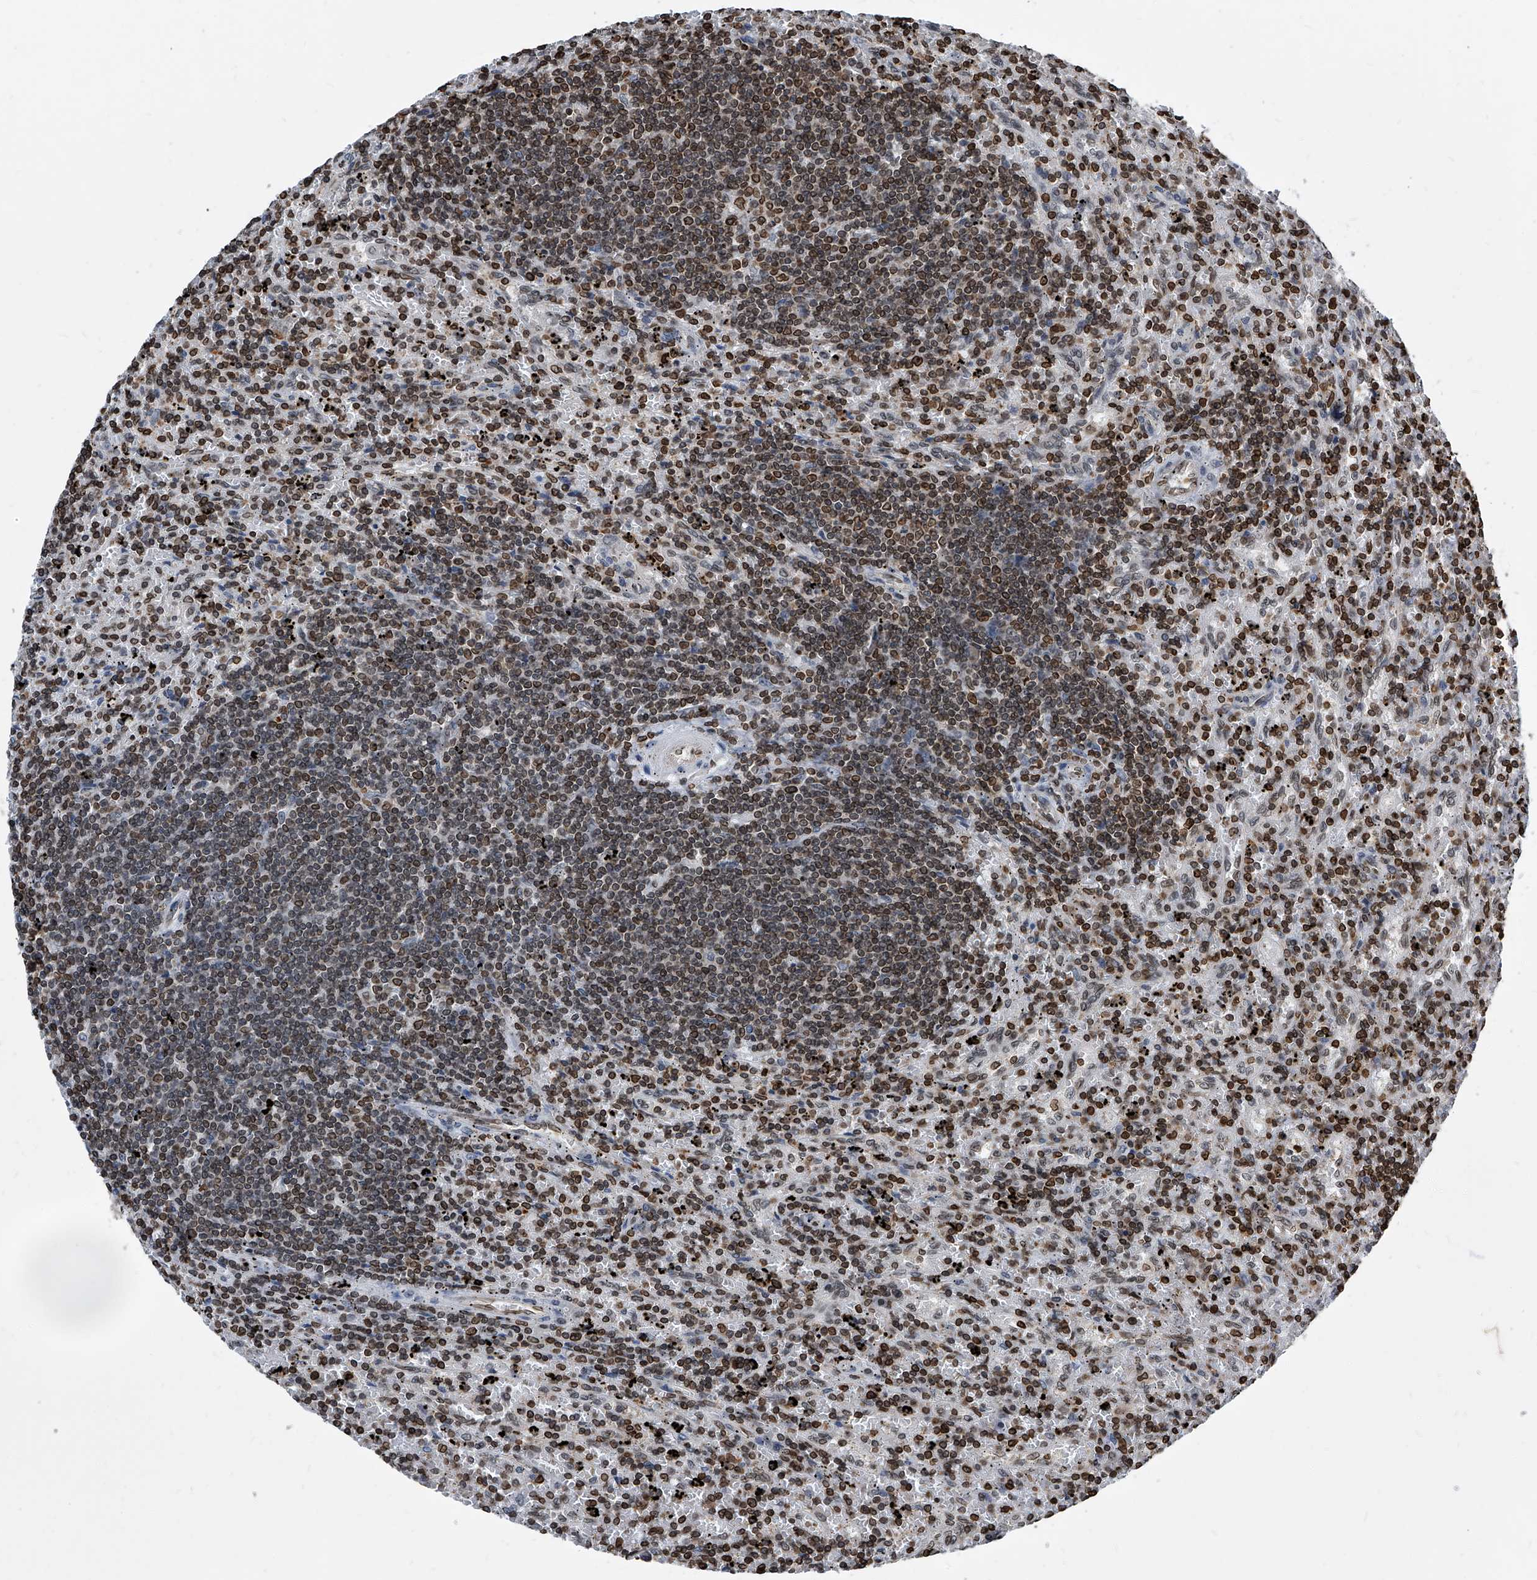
{"staining": {"intensity": "moderate", "quantity": ">75%", "location": "cytoplasmic/membranous,nuclear"}, "tissue": "lymphoma", "cell_type": "Tumor cells", "image_type": "cancer", "snomed": [{"axis": "morphology", "description": "Malignant lymphoma, non-Hodgkin's type, Low grade"}, {"axis": "topography", "description": "Spleen"}], "caption": "DAB immunohistochemical staining of lymphoma shows moderate cytoplasmic/membranous and nuclear protein staining in about >75% of tumor cells. (IHC, brightfield microscopy, high magnification).", "gene": "PHF20", "patient": {"sex": "male", "age": 76}}